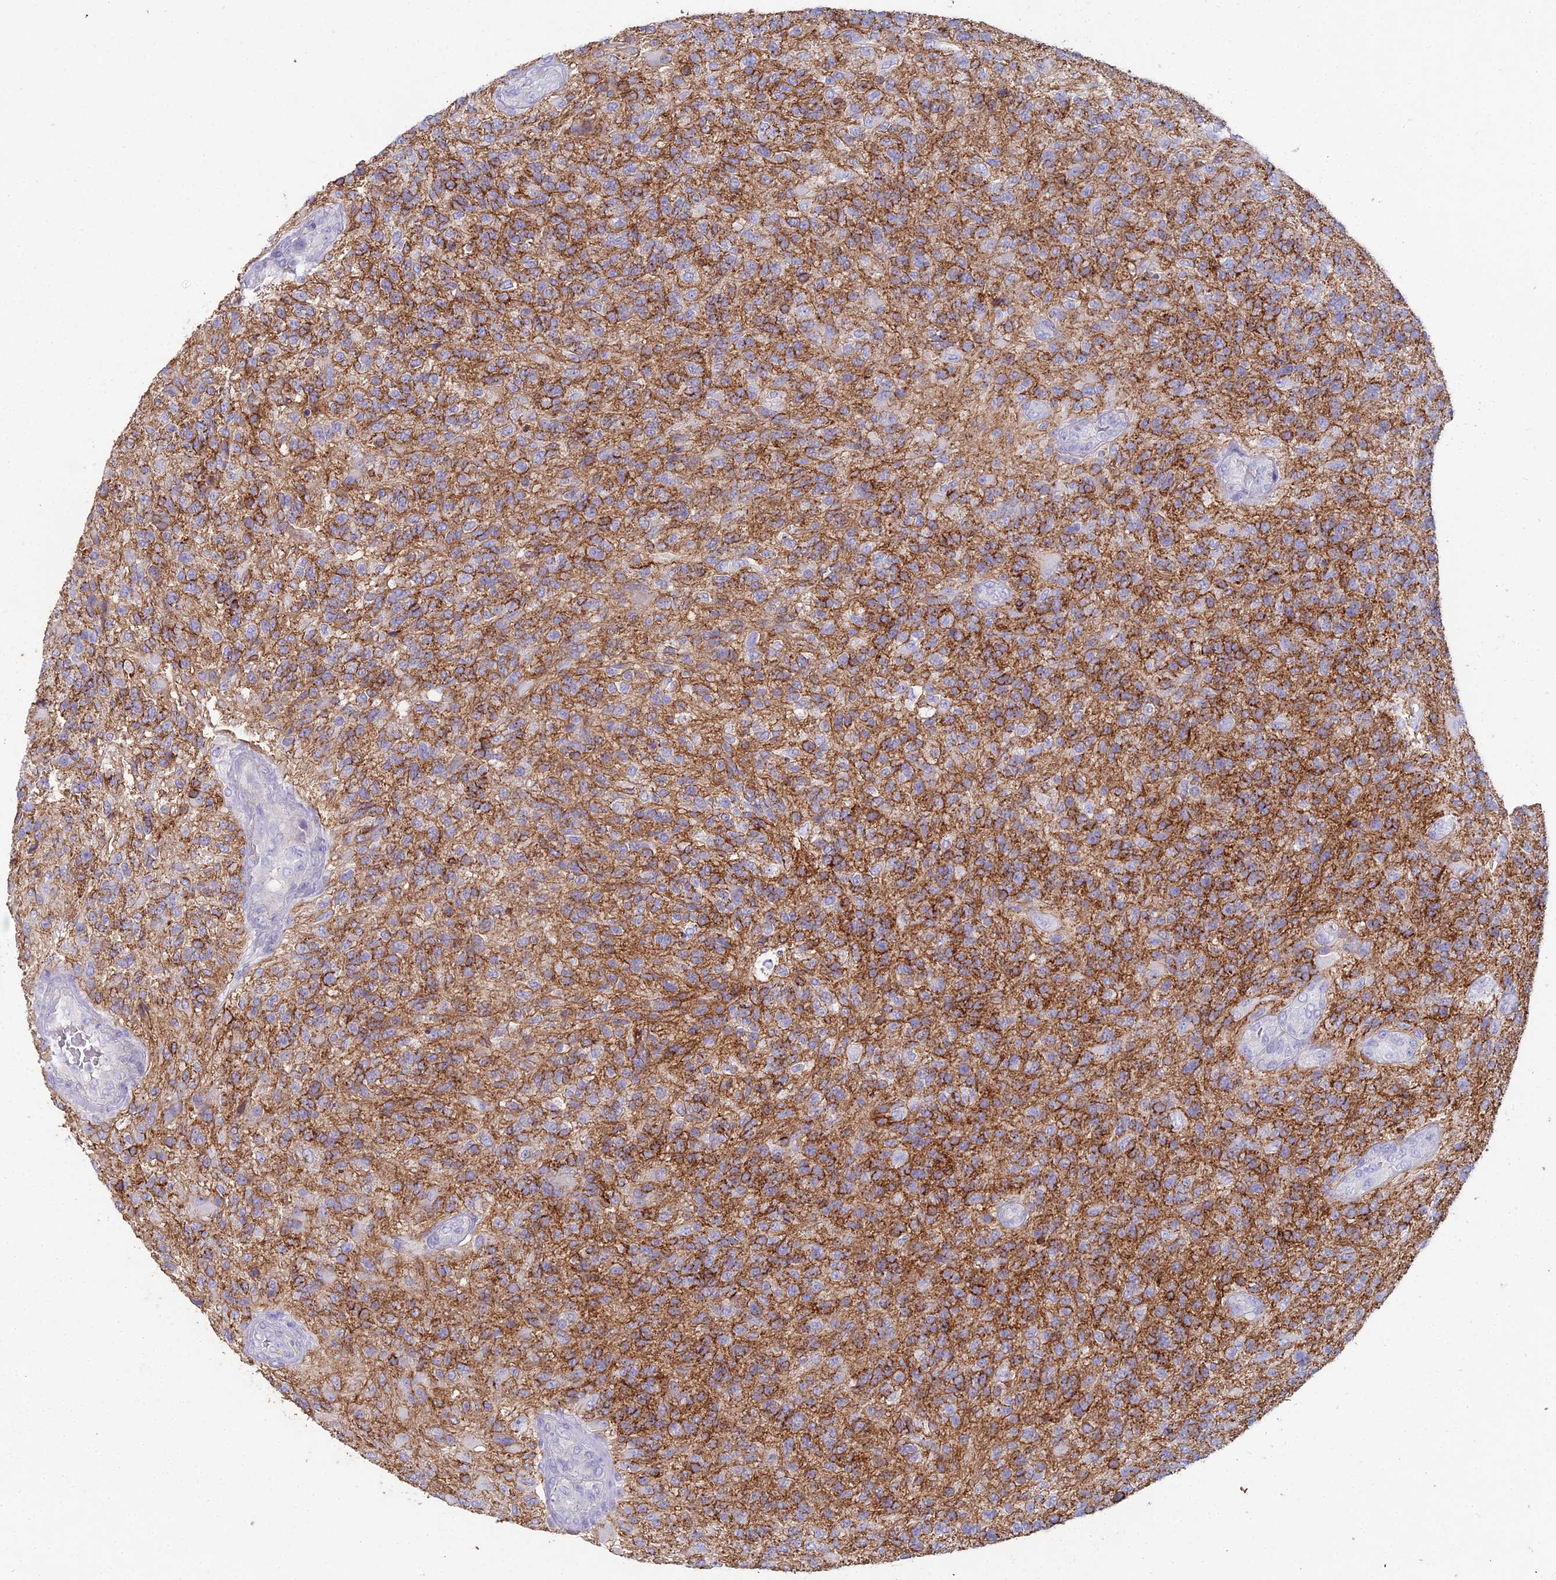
{"staining": {"intensity": "moderate", "quantity": "<25%", "location": "cytoplasmic/membranous"}, "tissue": "glioma", "cell_type": "Tumor cells", "image_type": "cancer", "snomed": [{"axis": "morphology", "description": "Glioma, malignant, High grade"}, {"axis": "topography", "description": "Brain"}], "caption": "This is a photomicrograph of IHC staining of glioma, which shows moderate expression in the cytoplasmic/membranous of tumor cells.", "gene": "NCAM1", "patient": {"sex": "male", "age": 56}}